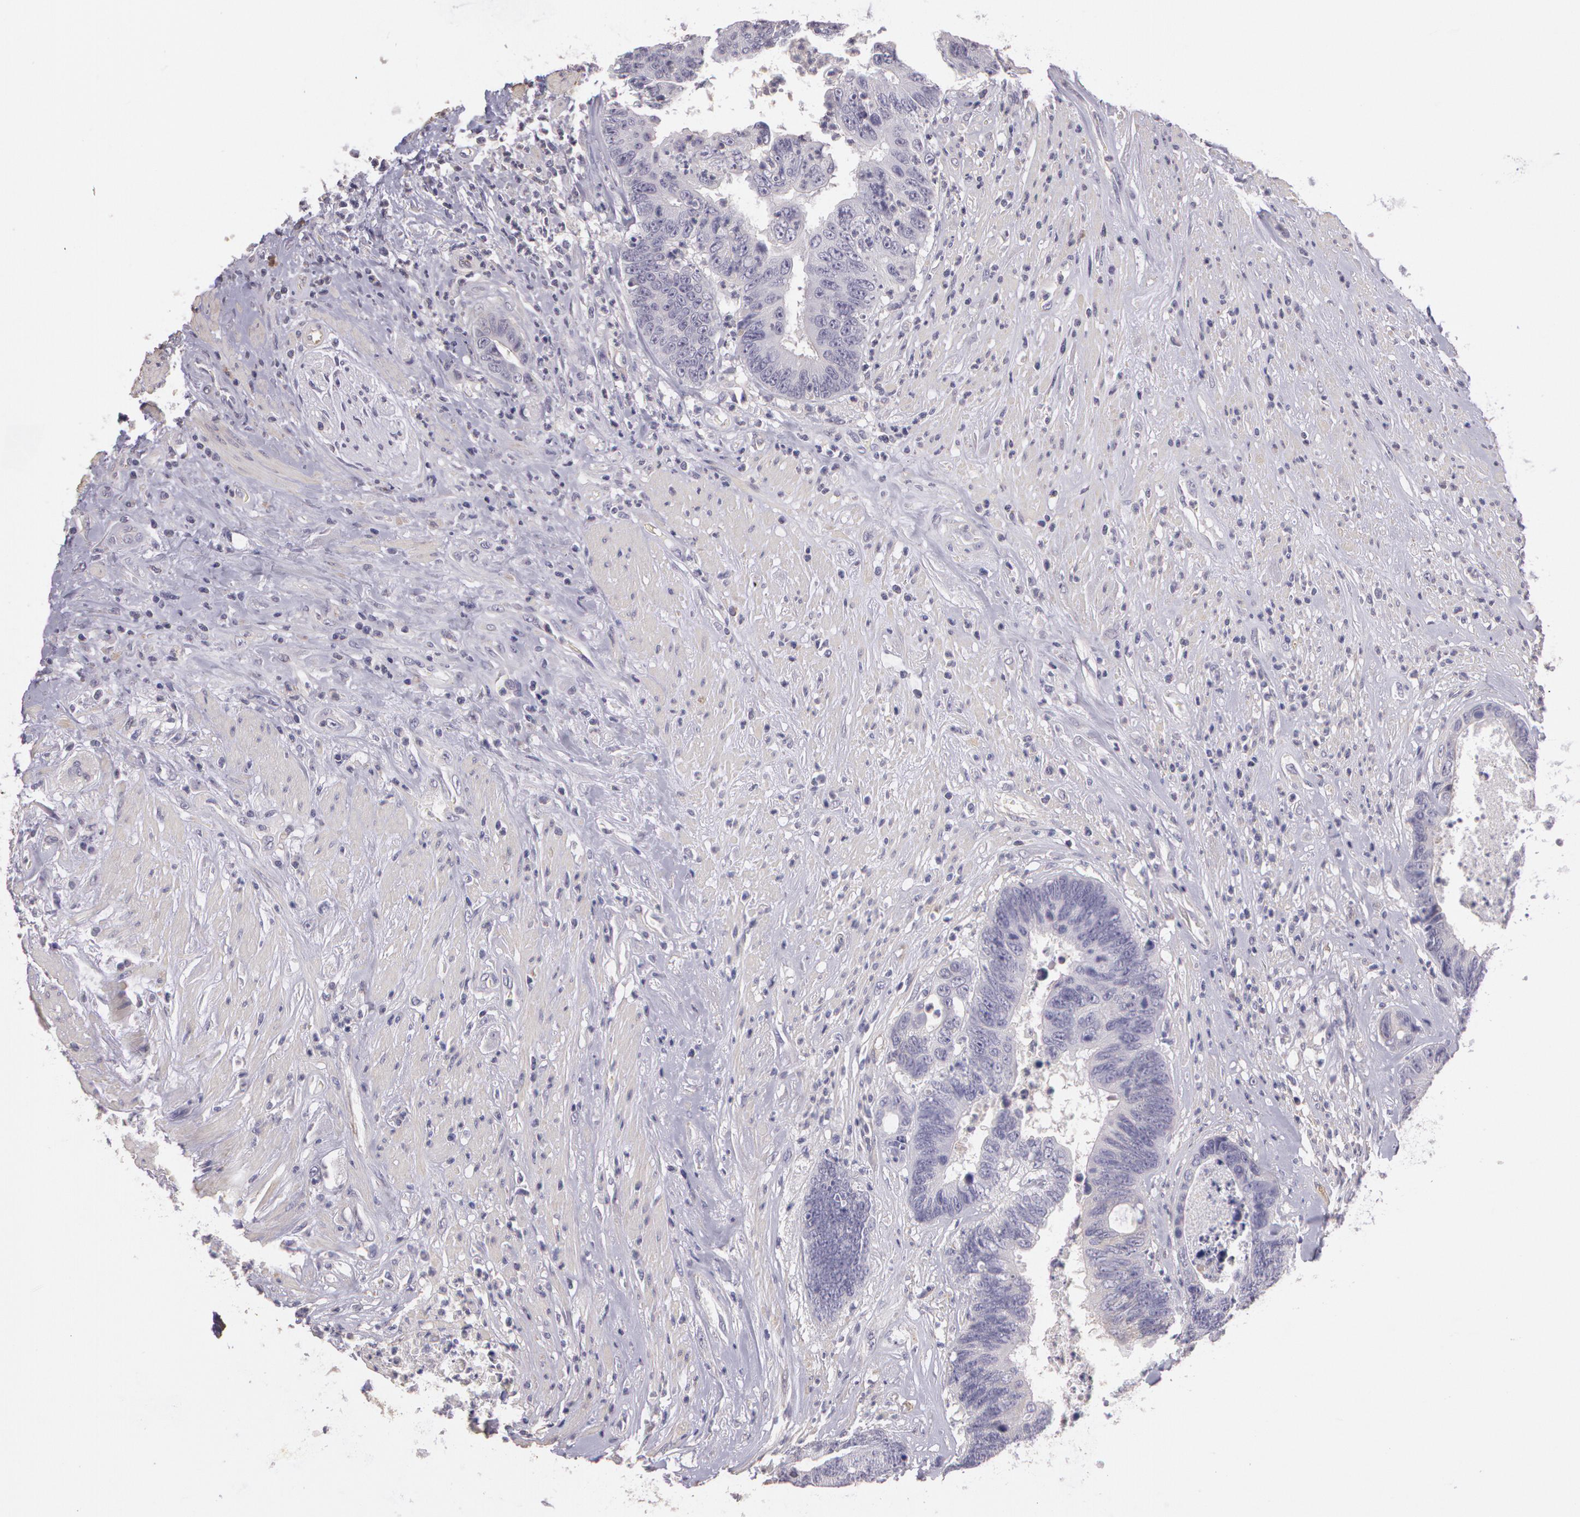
{"staining": {"intensity": "negative", "quantity": "none", "location": "none"}, "tissue": "colorectal cancer", "cell_type": "Tumor cells", "image_type": "cancer", "snomed": [{"axis": "morphology", "description": "Adenocarcinoma, NOS"}, {"axis": "topography", "description": "Rectum"}], "caption": "Micrograph shows no protein staining in tumor cells of adenocarcinoma (colorectal) tissue.", "gene": "G2E3", "patient": {"sex": "female", "age": 65}}